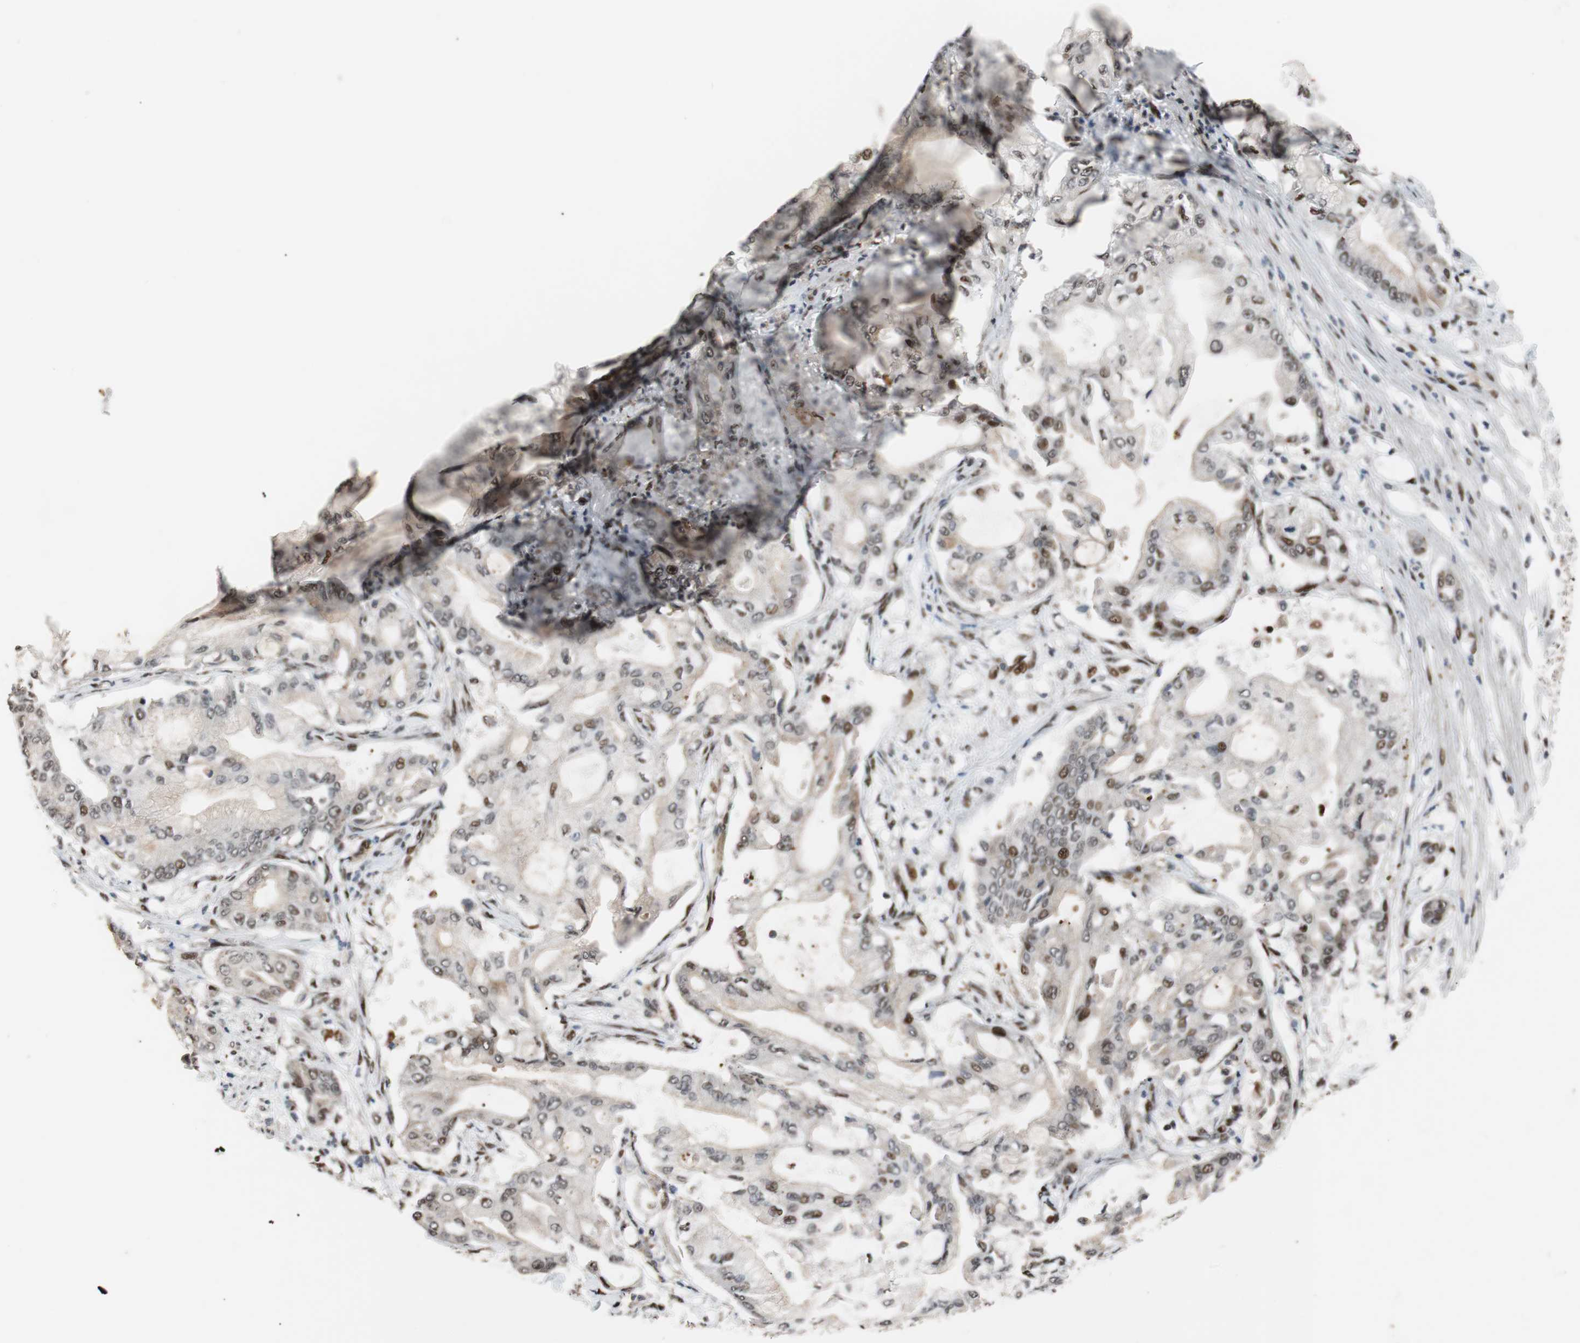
{"staining": {"intensity": "moderate", "quantity": "25%-75%", "location": "nuclear"}, "tissue": "pancreatic cancer", "cell_type": "Tumor cells", "image_type": "cancer", "snomed": [{"axis": "morphology", "description": "Adenocarcinoma, NOS"}, {"axis": "morphology", "description": "Adenocarcinoma, metastatic, NOS"}, {"axis": "topography", "description": "Lymph node"}, {"axis": "topography", "description": "Pancreas"}, {"axis": "topography", "description": "Duodenum"}], "caption": "Immunohistochemistry (DAB) staining of human pancreatic adenocarcinoma reveals moderate nuclear protein positivity in about 25%-75% of tumor cells.", "gene": "NBL1", "patient": {"sex": "female", "age": 64}}